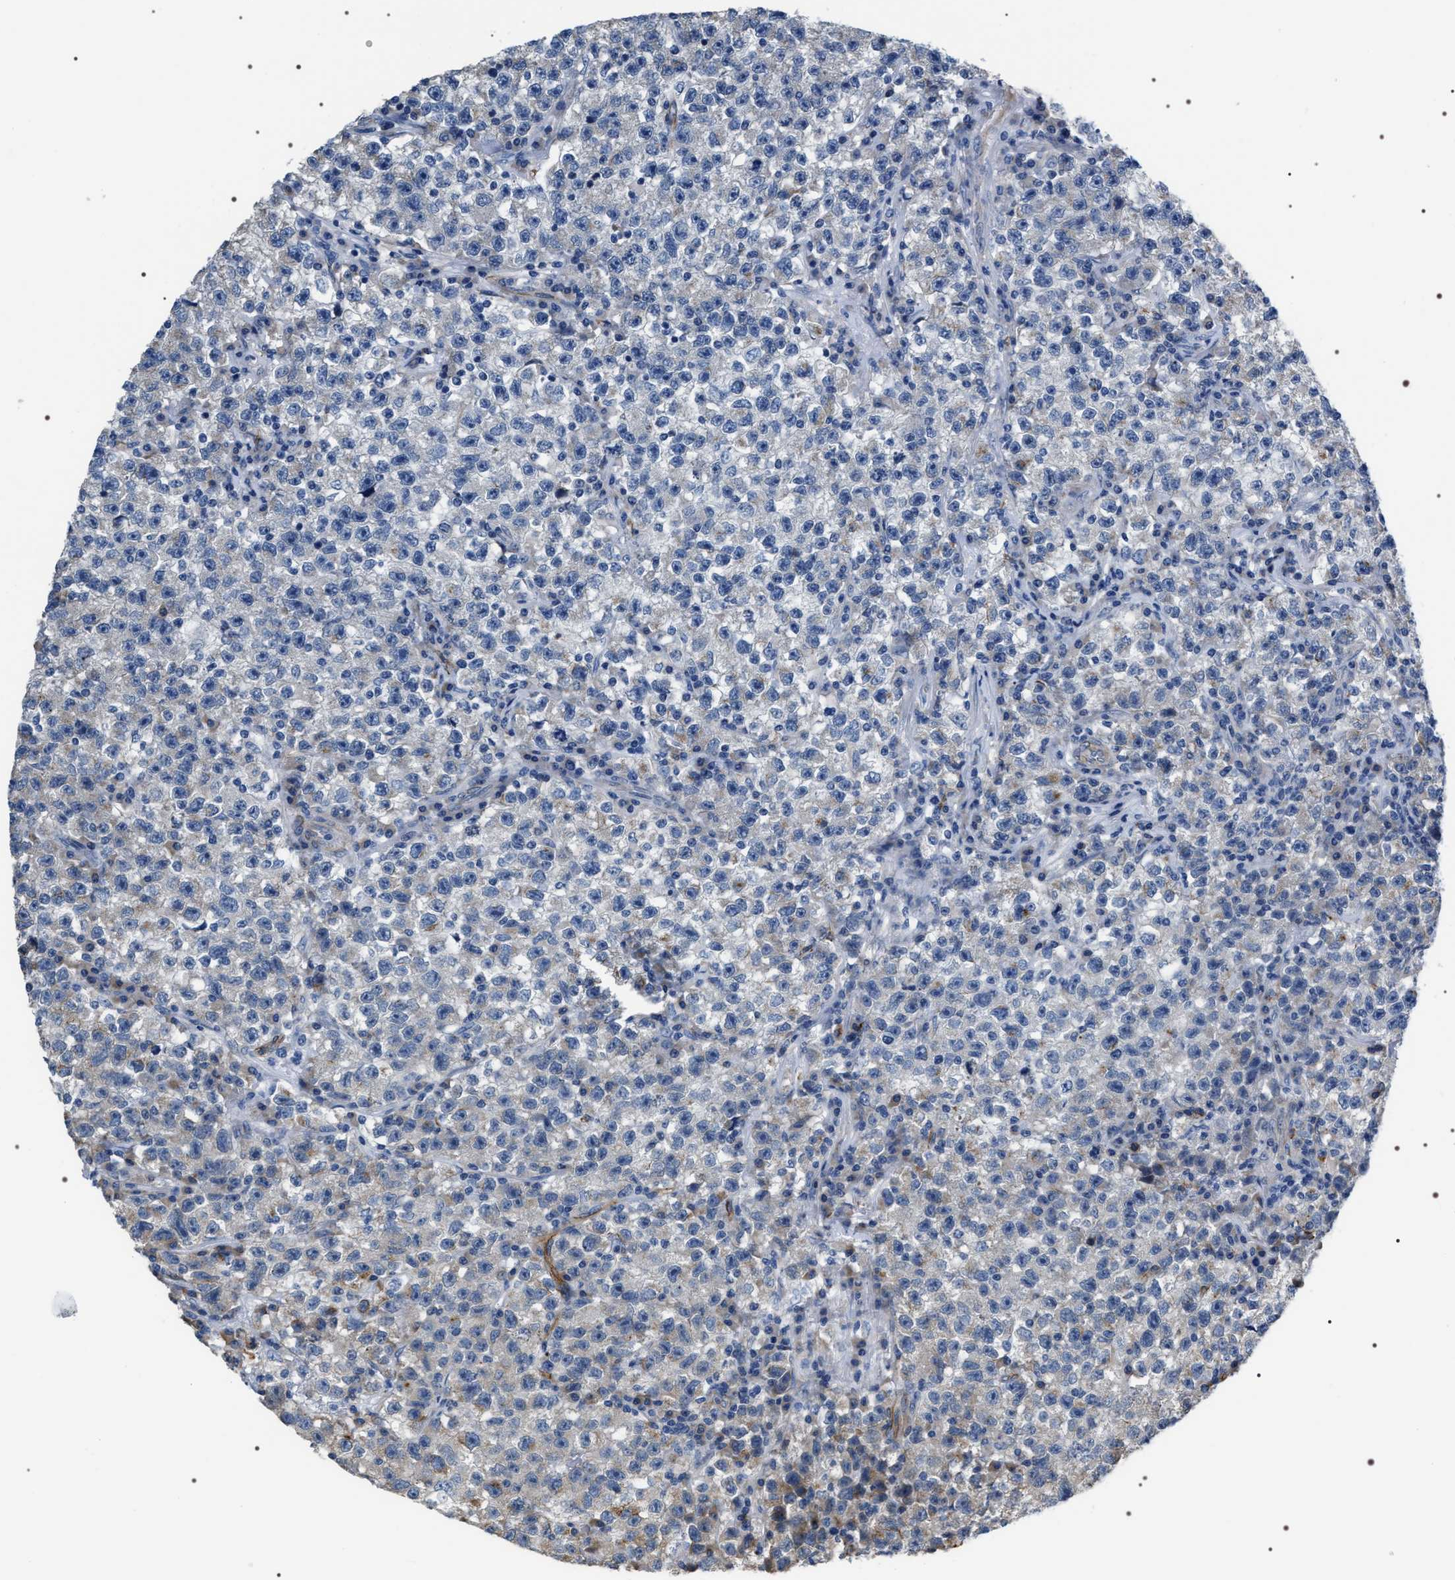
{"staining": {"intensity": "negative", "quantity": "none", "location": "none"}, "tissue": "testis cancer", "cell_type": "Tumor cells", "image_type": "cancer", "snomed": [{"axis": "morphology", "description": "Seminoma, NOS"}, {"axis": "topography", "description": "Testis"}], "caption": "Immunohistochemistry (IHC) of human seminoma (testis) displays no staining in tumor cells. Brightfield microscopy of immunohistochemistry stained with DAB (brown) and hematoxylin (blue), captured at high magnification.", "gene": "PKD1L1", "patient": {"sex": "male", "age": 22}}